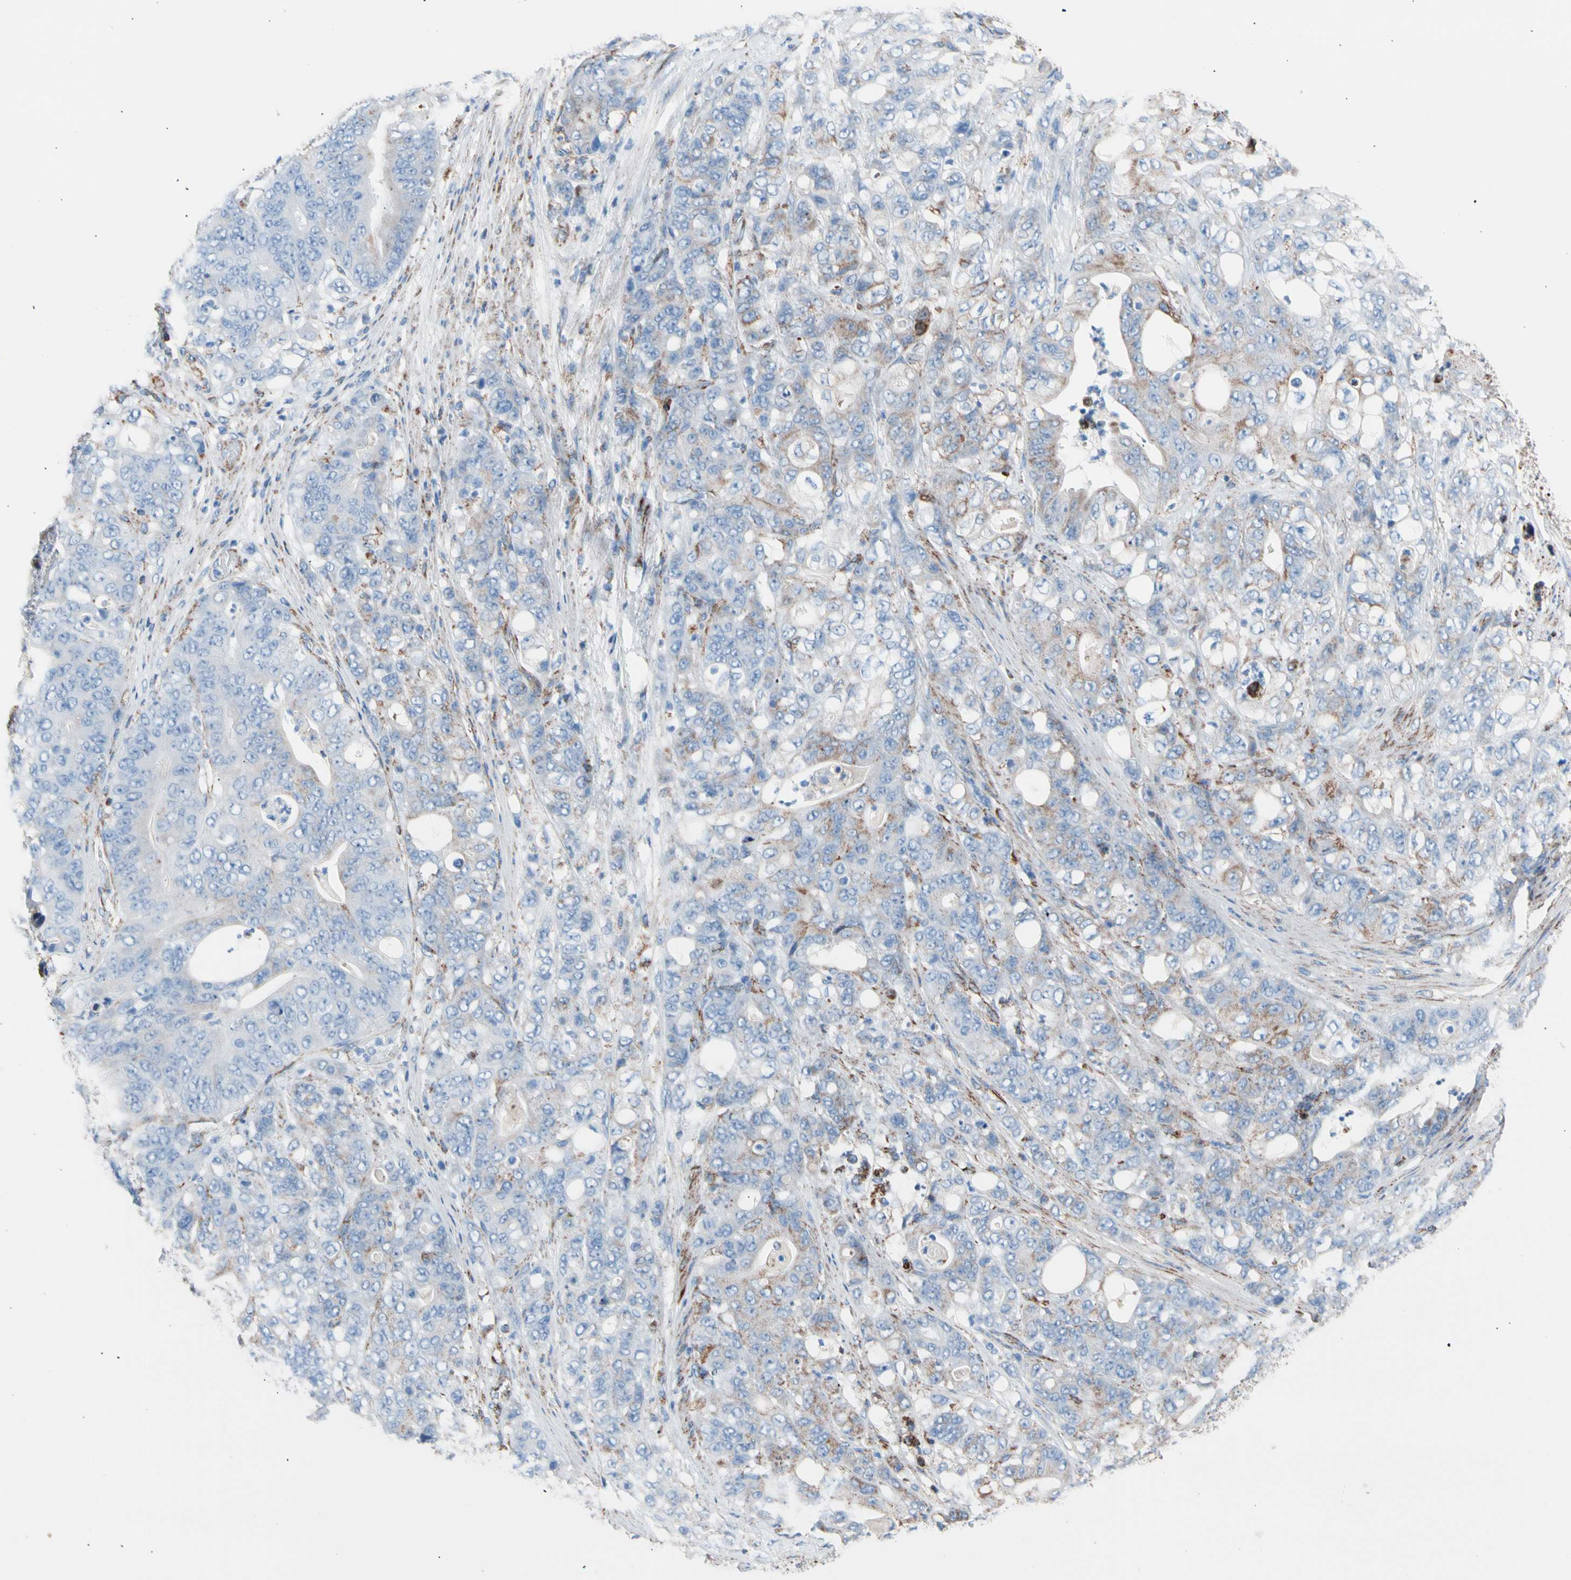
{"staining": {"intensity": "moderate", "quantity": "<25%", "location": "cytoplasmic/membranous"}, "tissue": "stomach cancer", "cell_type": "Tumor cells", "image_type": "cancer", "snomed": [{"axis": "morphology", "description": "Adenocarcinoma, NOS"}, {"axis": "topography", "description": "Stomach"}], "caption": "Protein staining shows moderate cytoplasmic/membranous positivity in about <25% of tumor cells in adenocarcinoma (stomach).", "gene": "HK1", "patient": {"sex": "female", "age": 73}}